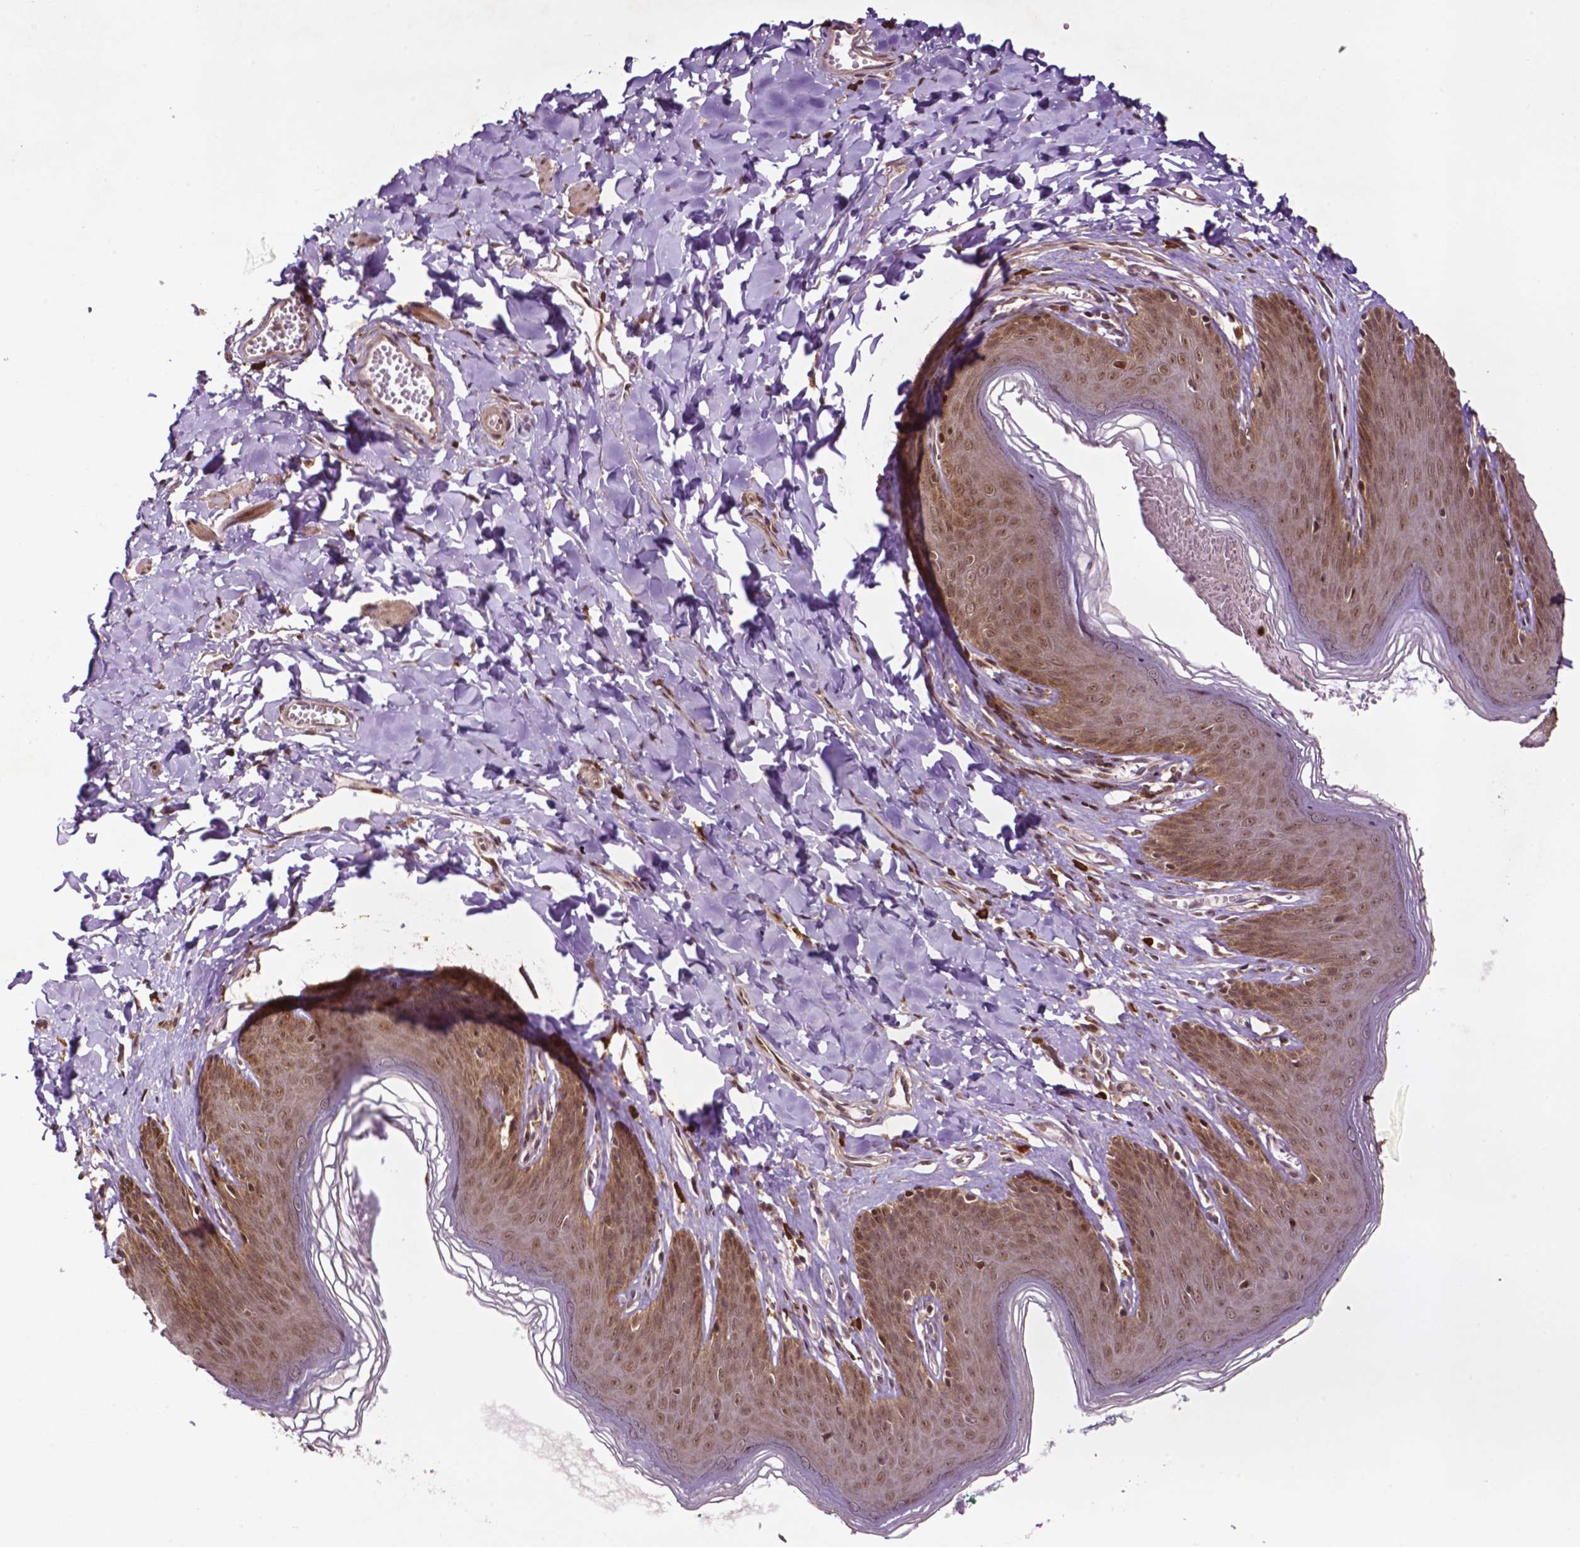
{"staining": {"intensity": "moderate", "quantity": ">75%", "location": "cytoplasmic/membranous,nuclear"}, "tissue": "skin", "cell_type": "Epidermal cells", "image_type": "normal", "snomed": [{"axis": "morphology", "description": "Normal tissue, NOS"}, {"axis": "topography", "description": "Vulva"}, {"axis": "topography", "description": "Peripheral nerve tissue"}], "caption": "This histopathology image exhibits immunohistochemistry (IHC) staining of benign human skin, with medium moderate cytoplasmic/membranous,nuclear positivity in about >75% of epidermal cells.", "gene": "TMX2", "patient": {"sex": "female", "age": 66}}